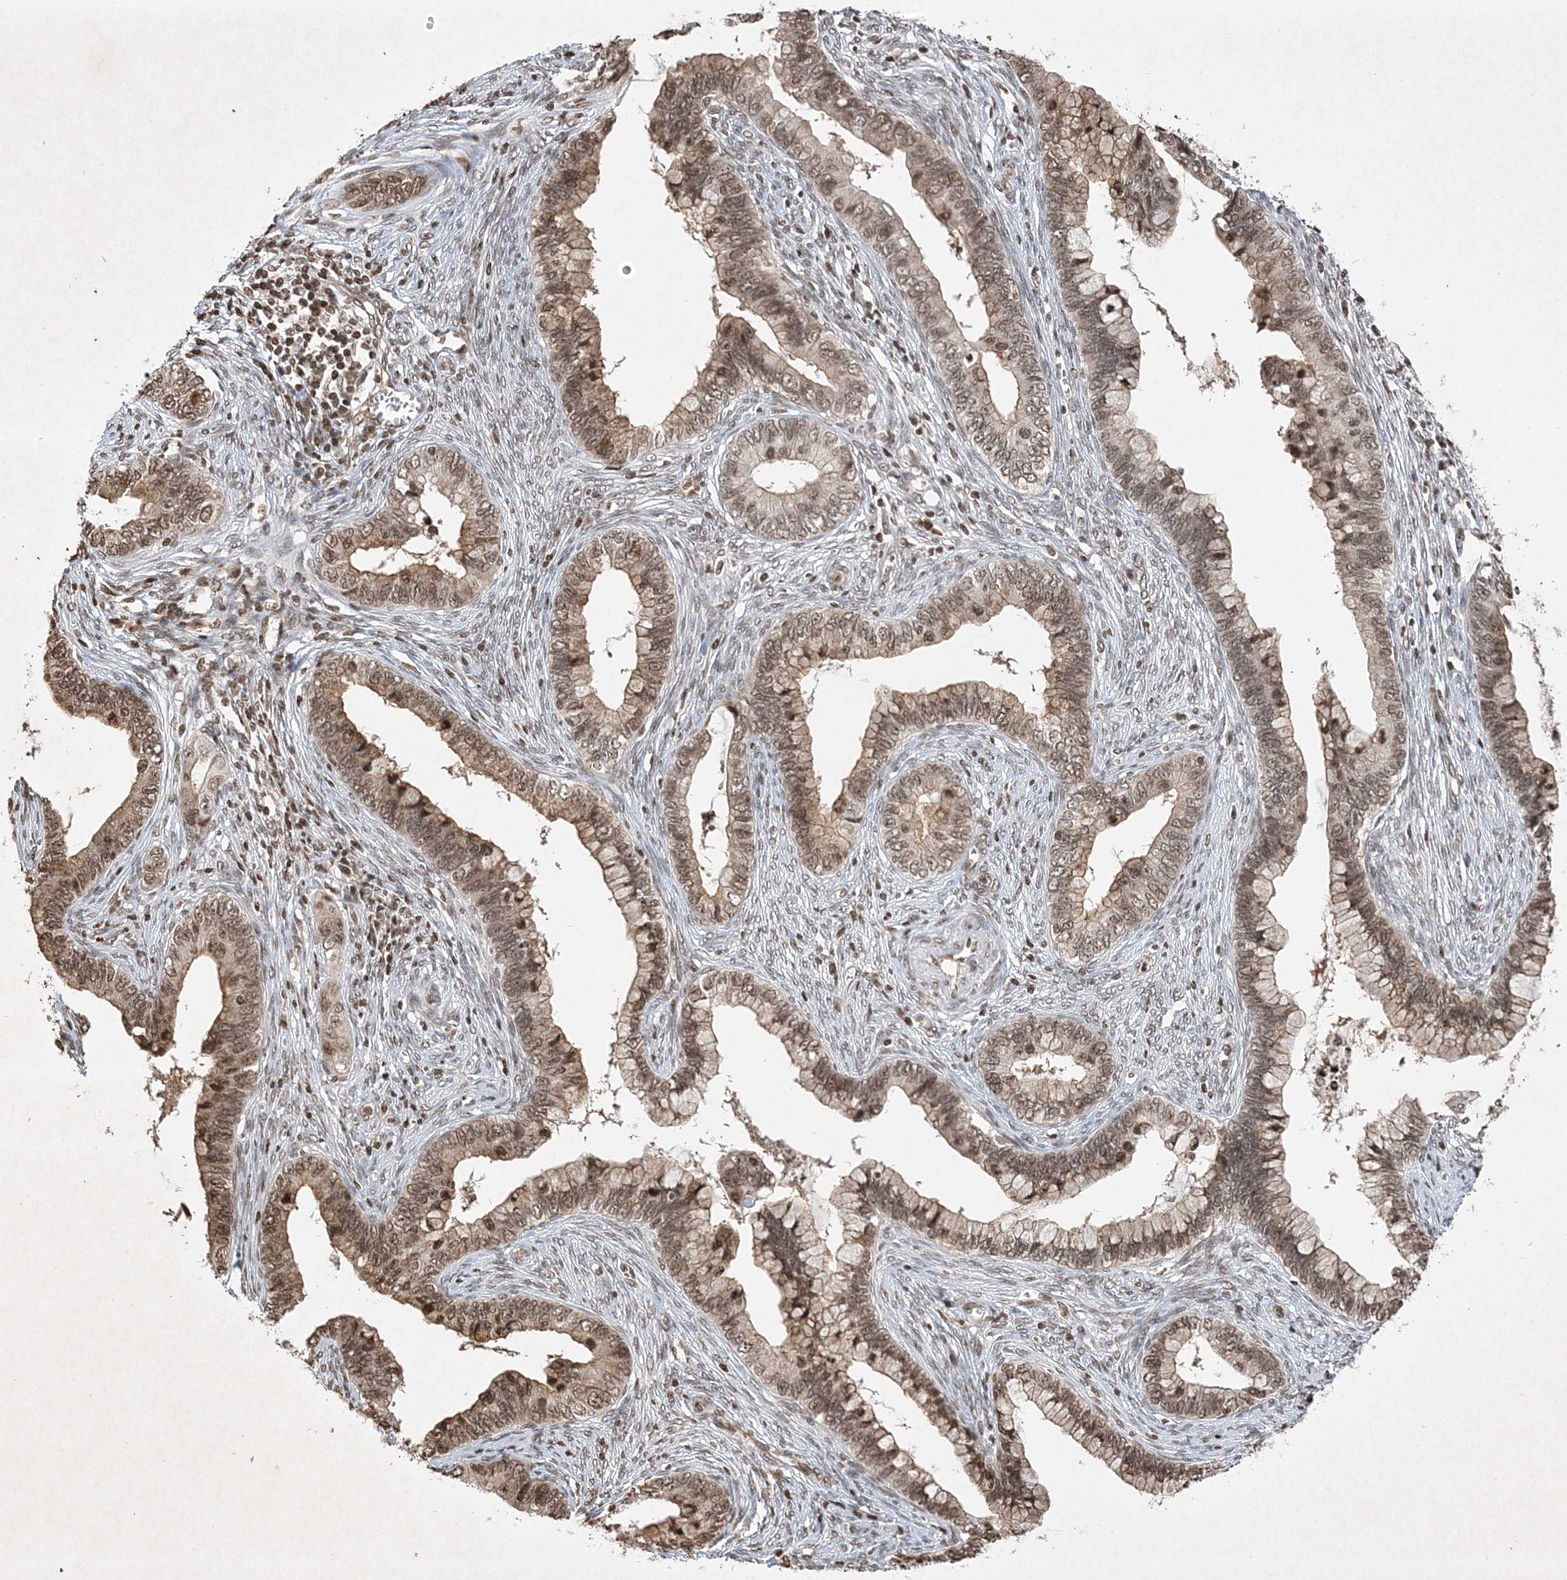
{"staining": {"intensity": "moderate", "quantity": ">75%", "location": "cytoplasmic/membranous,nuclear"}, "tissue": "cervical cancer", "cell_type": "Tumor cells", "image_type": "cancer", "snomed": [{"axis": "morphology", "description": "Adenocarcinoma, NOS"}, {"axis": "topography", "description": "Cervix"}], "caption": "Adenocarcinoma (cervical) was stained to show a protein in brown. There is medium levels of moderate cytoplasmic/membranous and nuclear staining in about >75% of tumor cells. (Stains: DAB in brown, nuclei in blue, Microscopy: brightfield microscopy at high magnification).", "gene": "NEDD9", "patient": {"sex": "female", "age": 44}}